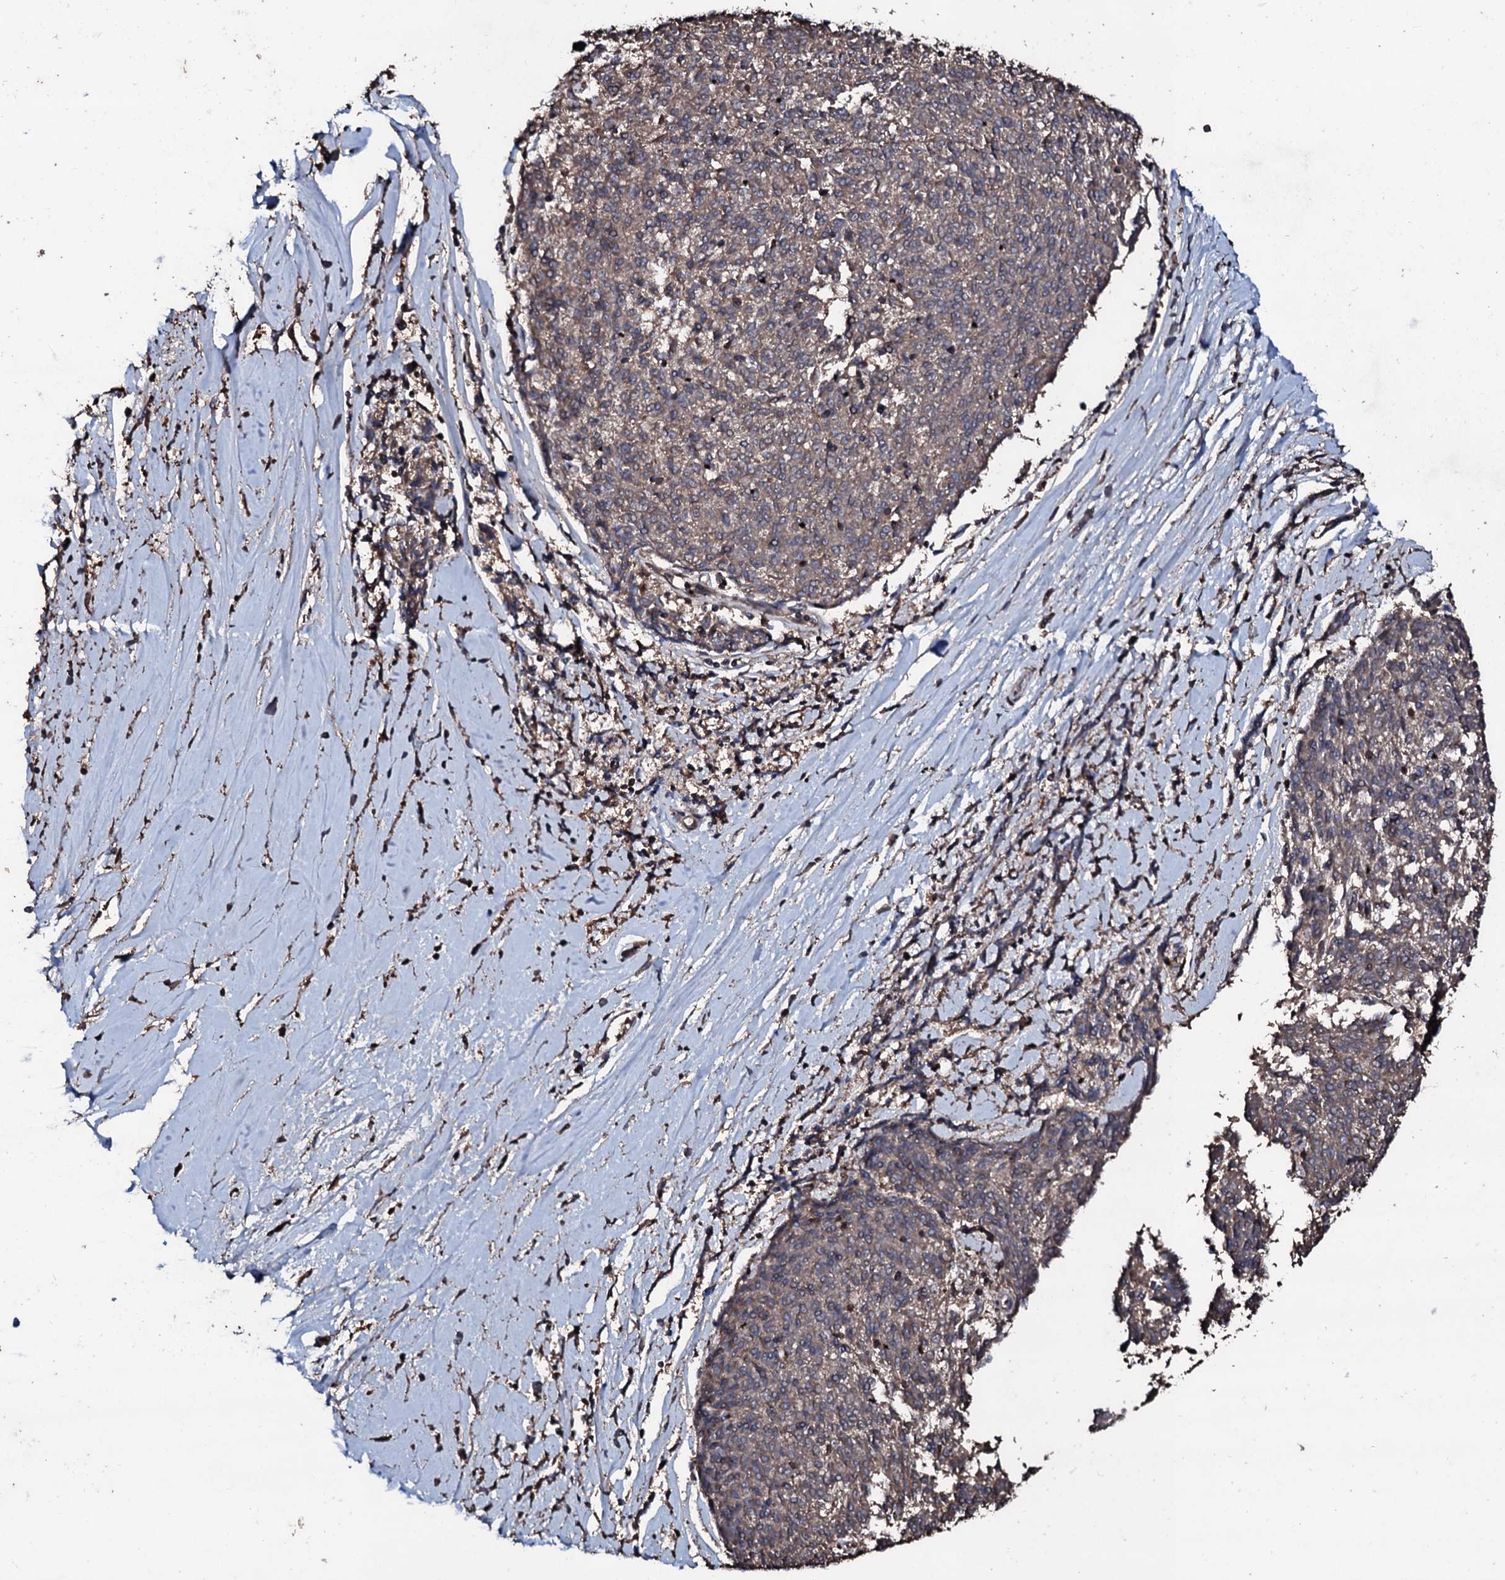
{"staining": {"intensity": "weak", "quantity": ">75%", "location": "cytoplasmic/membranous"}, "tissue": "melanoma", "cell_type": "Tumor cells", "image_type": "cancer", "snomed": [{"axis": "morphology", "description": "Malignant melanoma, NOS"}, {"axis": "topography", "description": "Skin"}], "caption": "The photomicrograph exhibits staining of melanoma, revealing weak cytoplasmic/membranous protein positivity (brown color) within tumor cells.", "gene": "SDHAF2", "patient": {"sex": "female", "age": 72}}